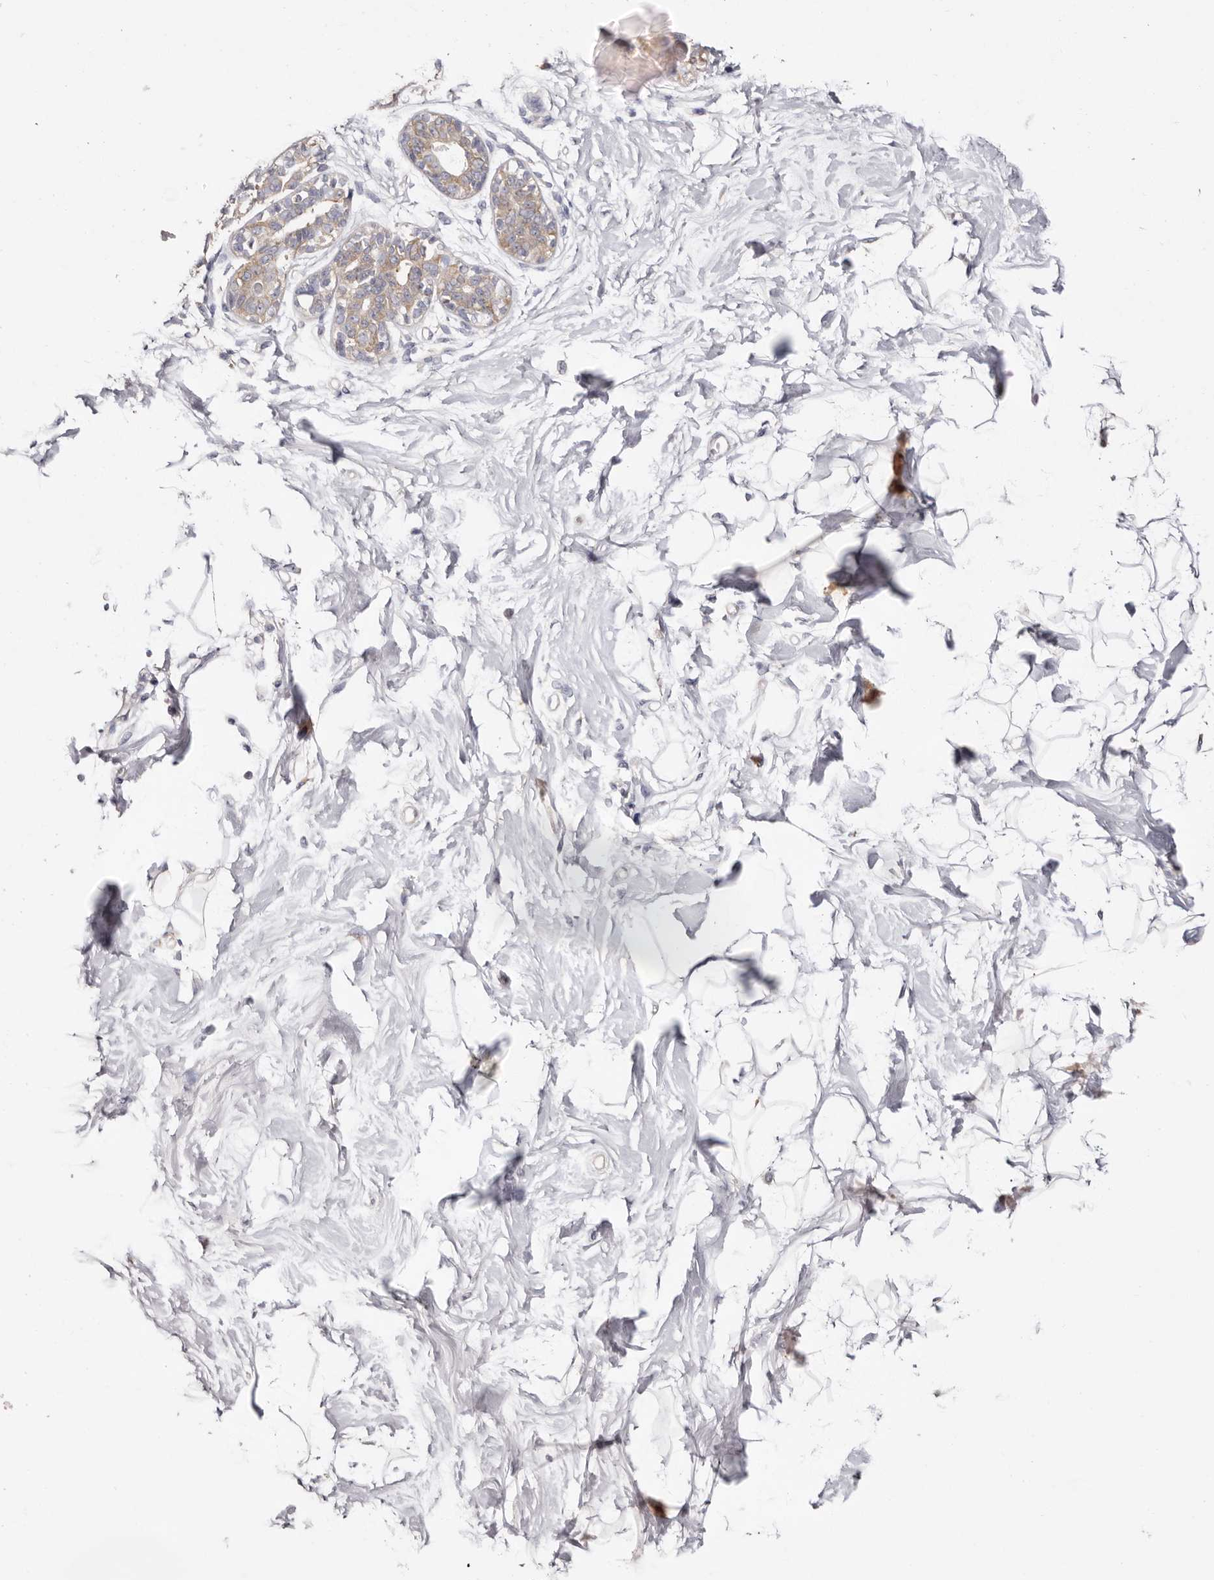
{"staining": {"intensity": "negative", "quantity": "none", "location": "none"}, "tissue": "breast", "cell_type": "Adipocytes", "image_type": "normal", "snomed": [{"axis": "morphology", "description": "Normal tissue, NOS"}, {"axis": "topography", "description": "Breast"}], "caption": "Immunohistochemistry (IHC) of normal breast demonstrates no staining in adipocytes. (Brightfield microscopy of DAB immunohistochemistry (IHC) at high magnification).", "gene": "FAM167B", "patient": {"sex": "female", "age": 45}}